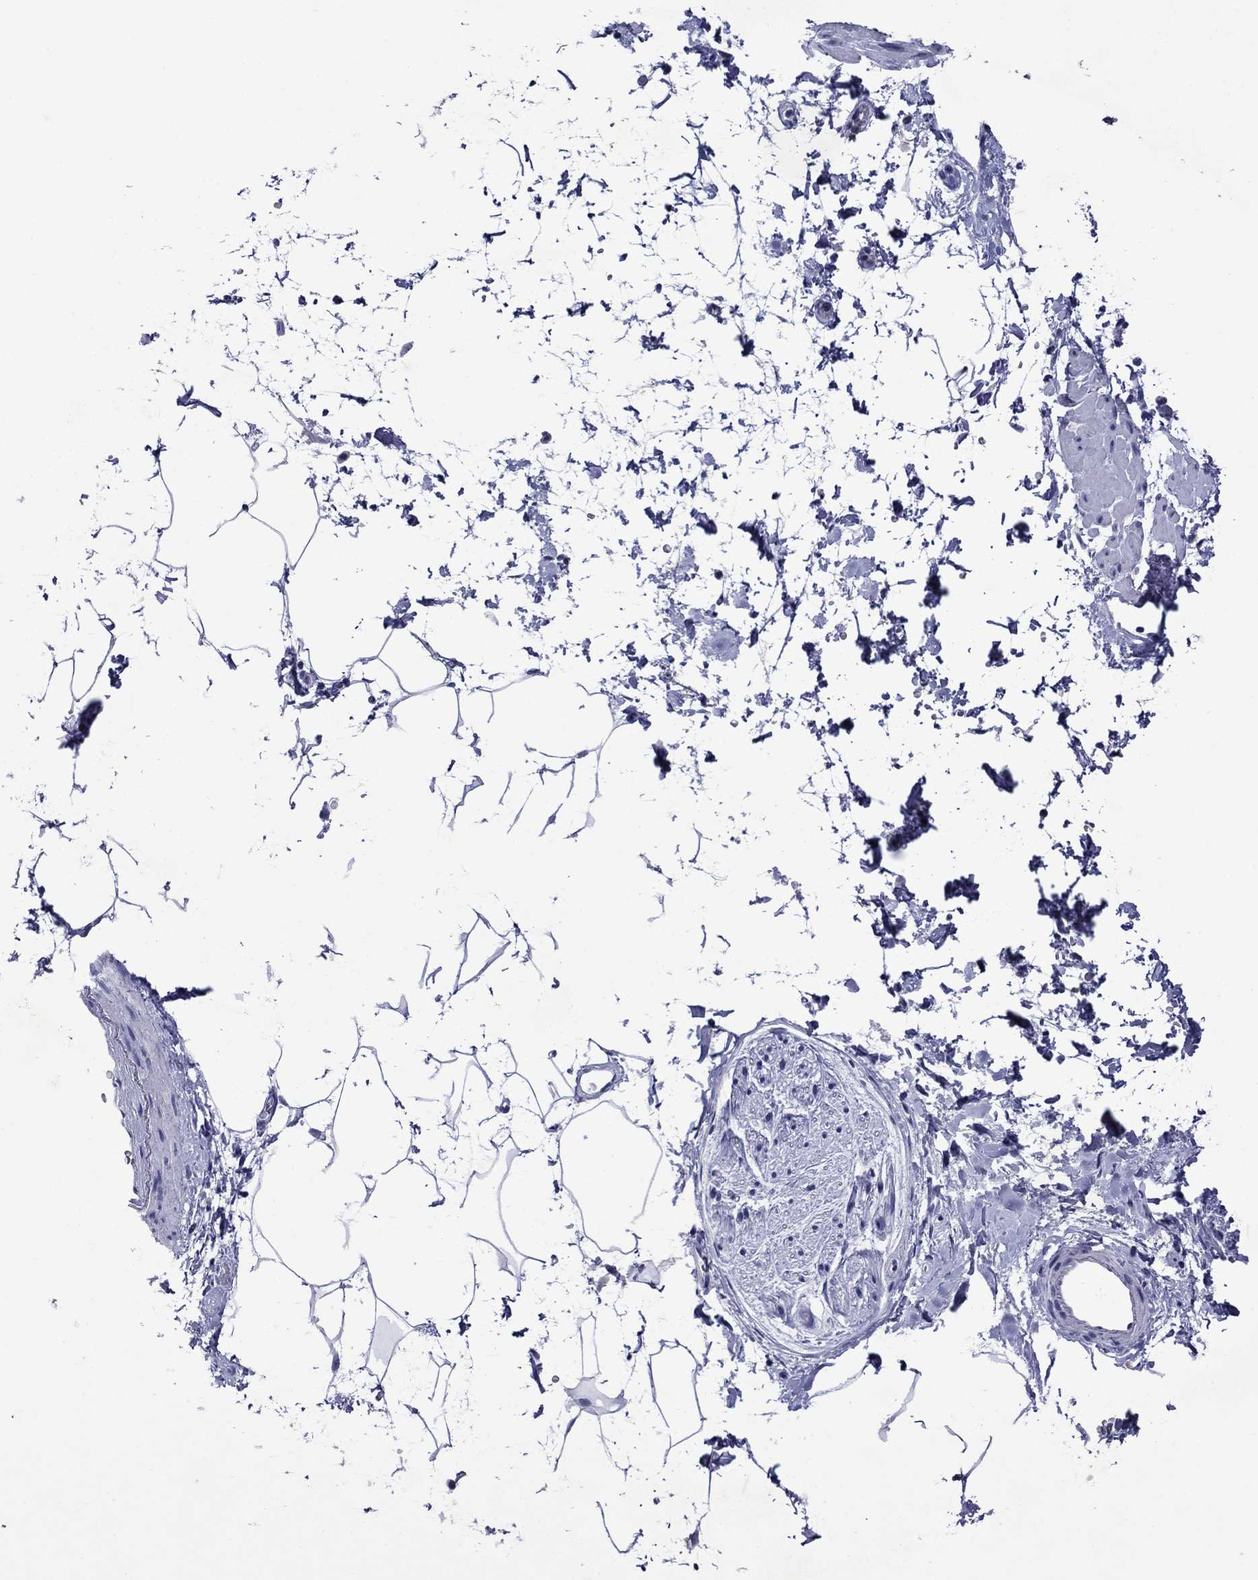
{"staining": {"intensity": "negative", "quantity": "none", "location": "none"}, "tissue": "adipose tissue", "cell_type": "Adipocytes", "image_type": "normal", "snomed": [{"axis": "morphology", "description": "Normal tissue, NOS"}, {"axis": "topography", "description": "Soft tissue"}, {"axis": "topography", "description": "Adipose tissue"}, {"axis": "topography", "description": "Vascular tissue"}, {"axis": "topography", "description": "Peripheral nerve tissue"}], "caption": "Adipocytes are negative for protein expression in unremarkable human adipose tissue. (DAB immunohistochemistry (IHC), high magnification).", "gene": "PIWIL1", "patient": {"sex": "male", "age": 68}}